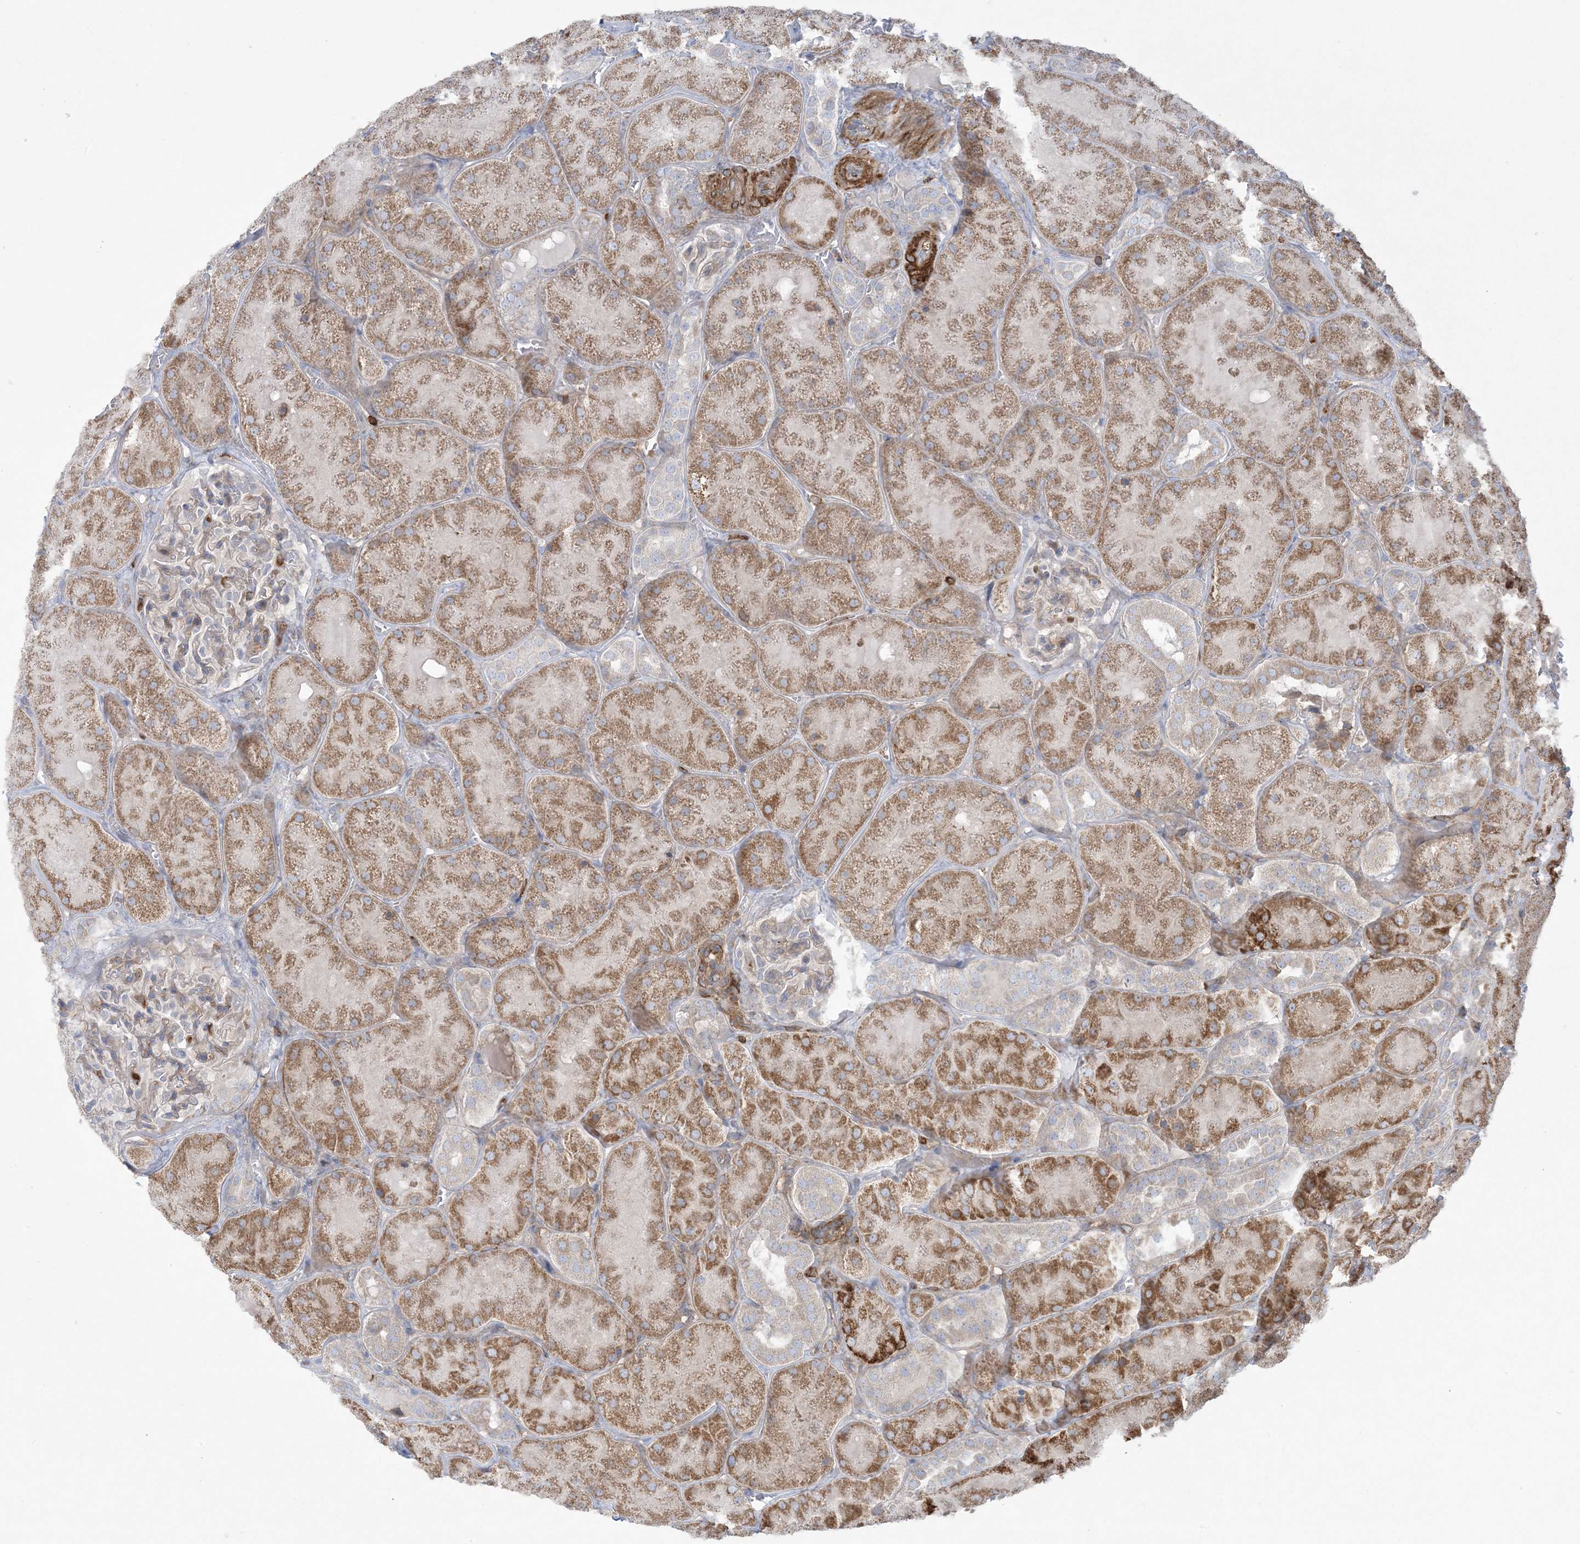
{"staining": {"intensity": "moderate", "quantity": "<25%", "location": "cytoplasmic/membranous"}, "tissue": "kidney", "cell_type": "Cells in glomeruli", "image_type": "normal", "snomed": [{"axis": "morphology", "description": "Normal tissue, NOS"}, {"axis": "topography", "description": "Kidney"}], "caption": "Immunohistochemical staining of unremarkable human kidney shows low levels of moderate cytoplasmic/membranous positivity in approximately <25% of cells in glomeruli.", "gene": "ARHGAP30", "patient": {"sex": "male", "age": 28}}